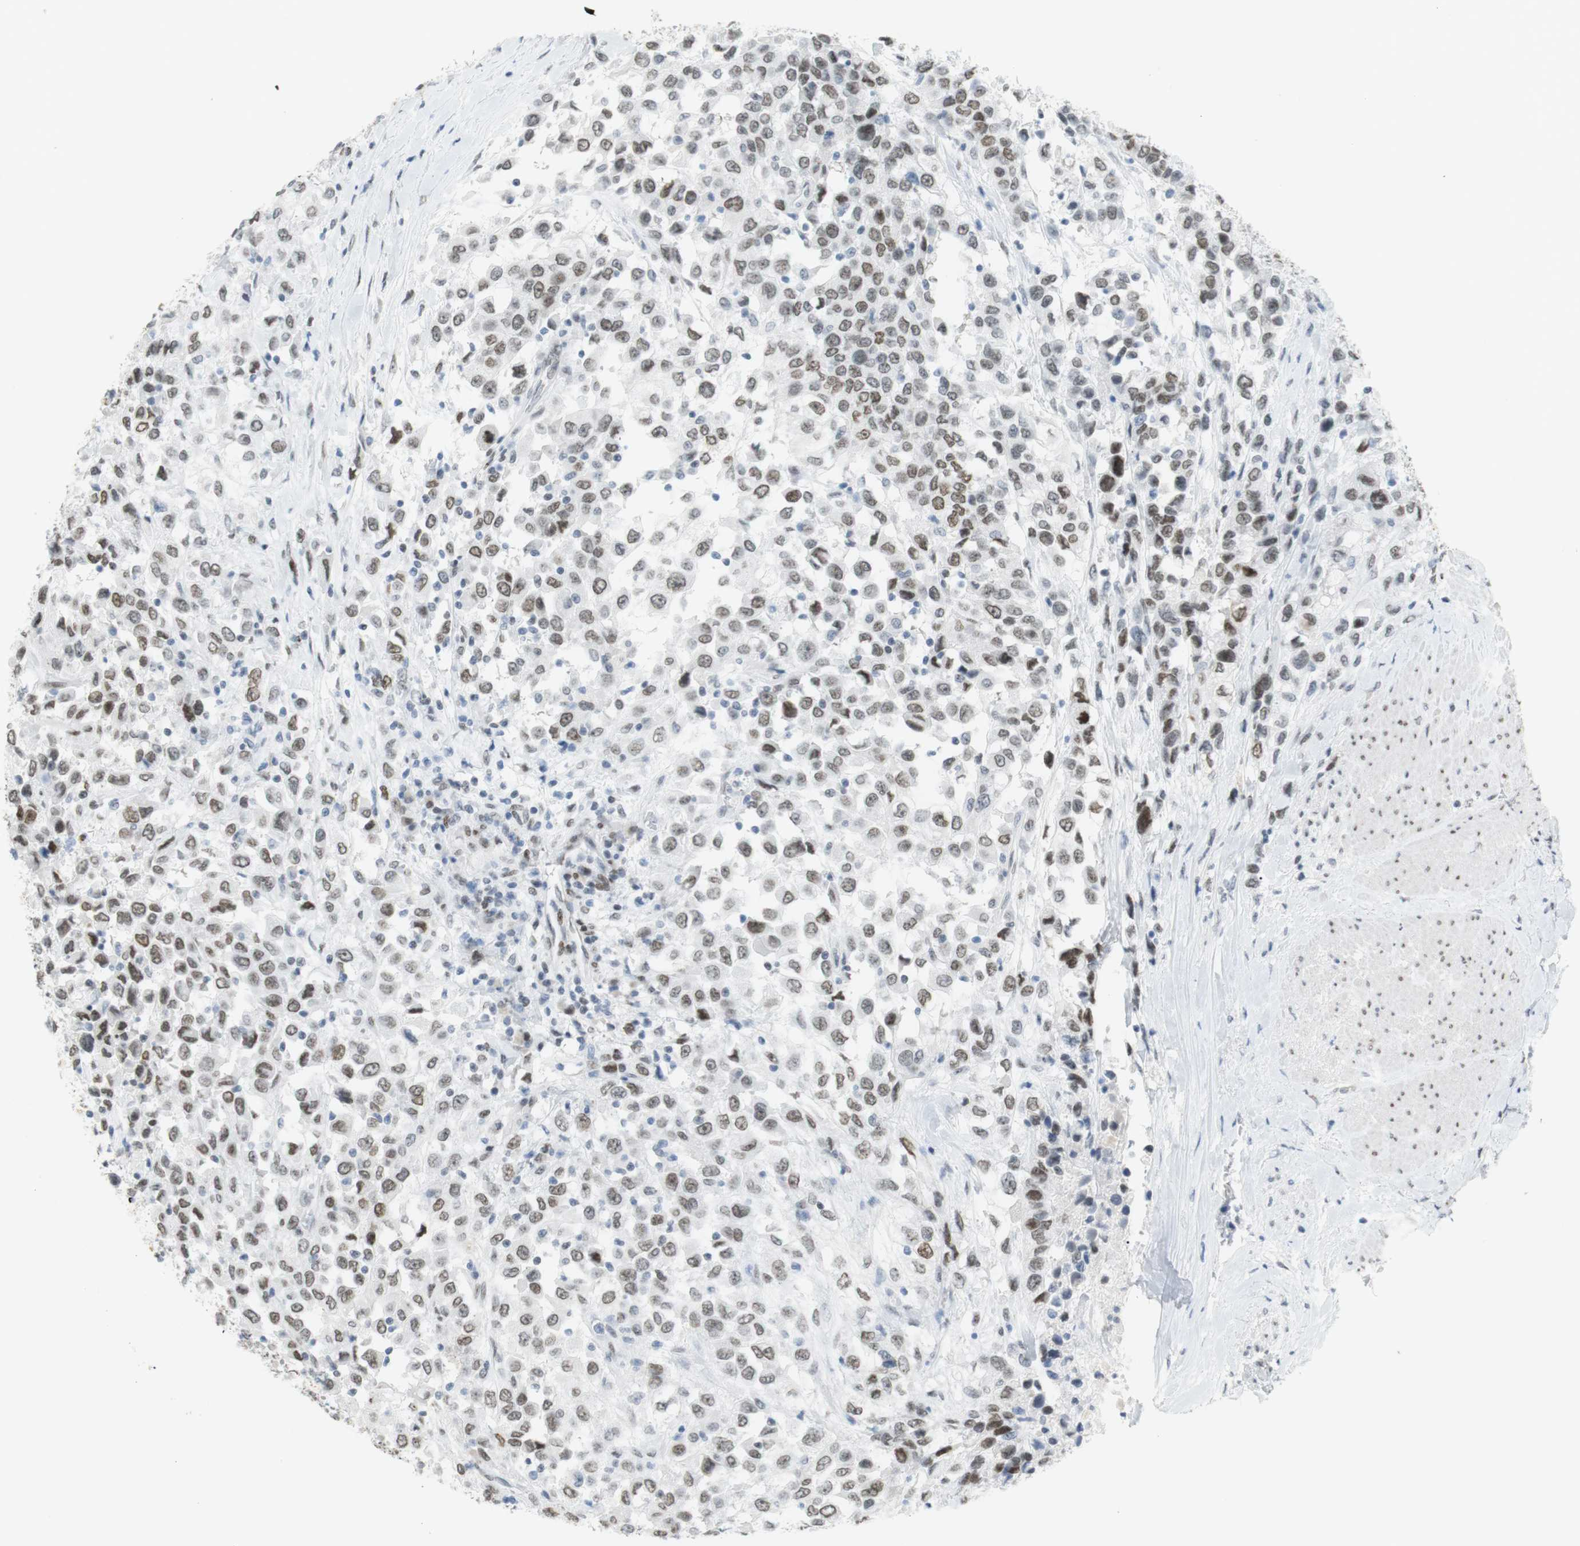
{"staining": {"intensity": "moderate", "quantity": ">75%", "location": "nuclear"}, "tissue": "urothelial cancer", "cell_type": "Tumor cells", "image_type": "cancer", "snomed": [{"axis": "morphology", "description": "Urothelial carcinoma, High grade"}, {"axis": "topography", "description": "Urinary bladder"}], "caption": "There is medium levels of moderate nuclear staining in tumor cells of urothelial cancer, as demonstrated by immunohistochemical staining (brown color).", "gene": "BMI1", "patient": {"sex": "female", "age": 80}}